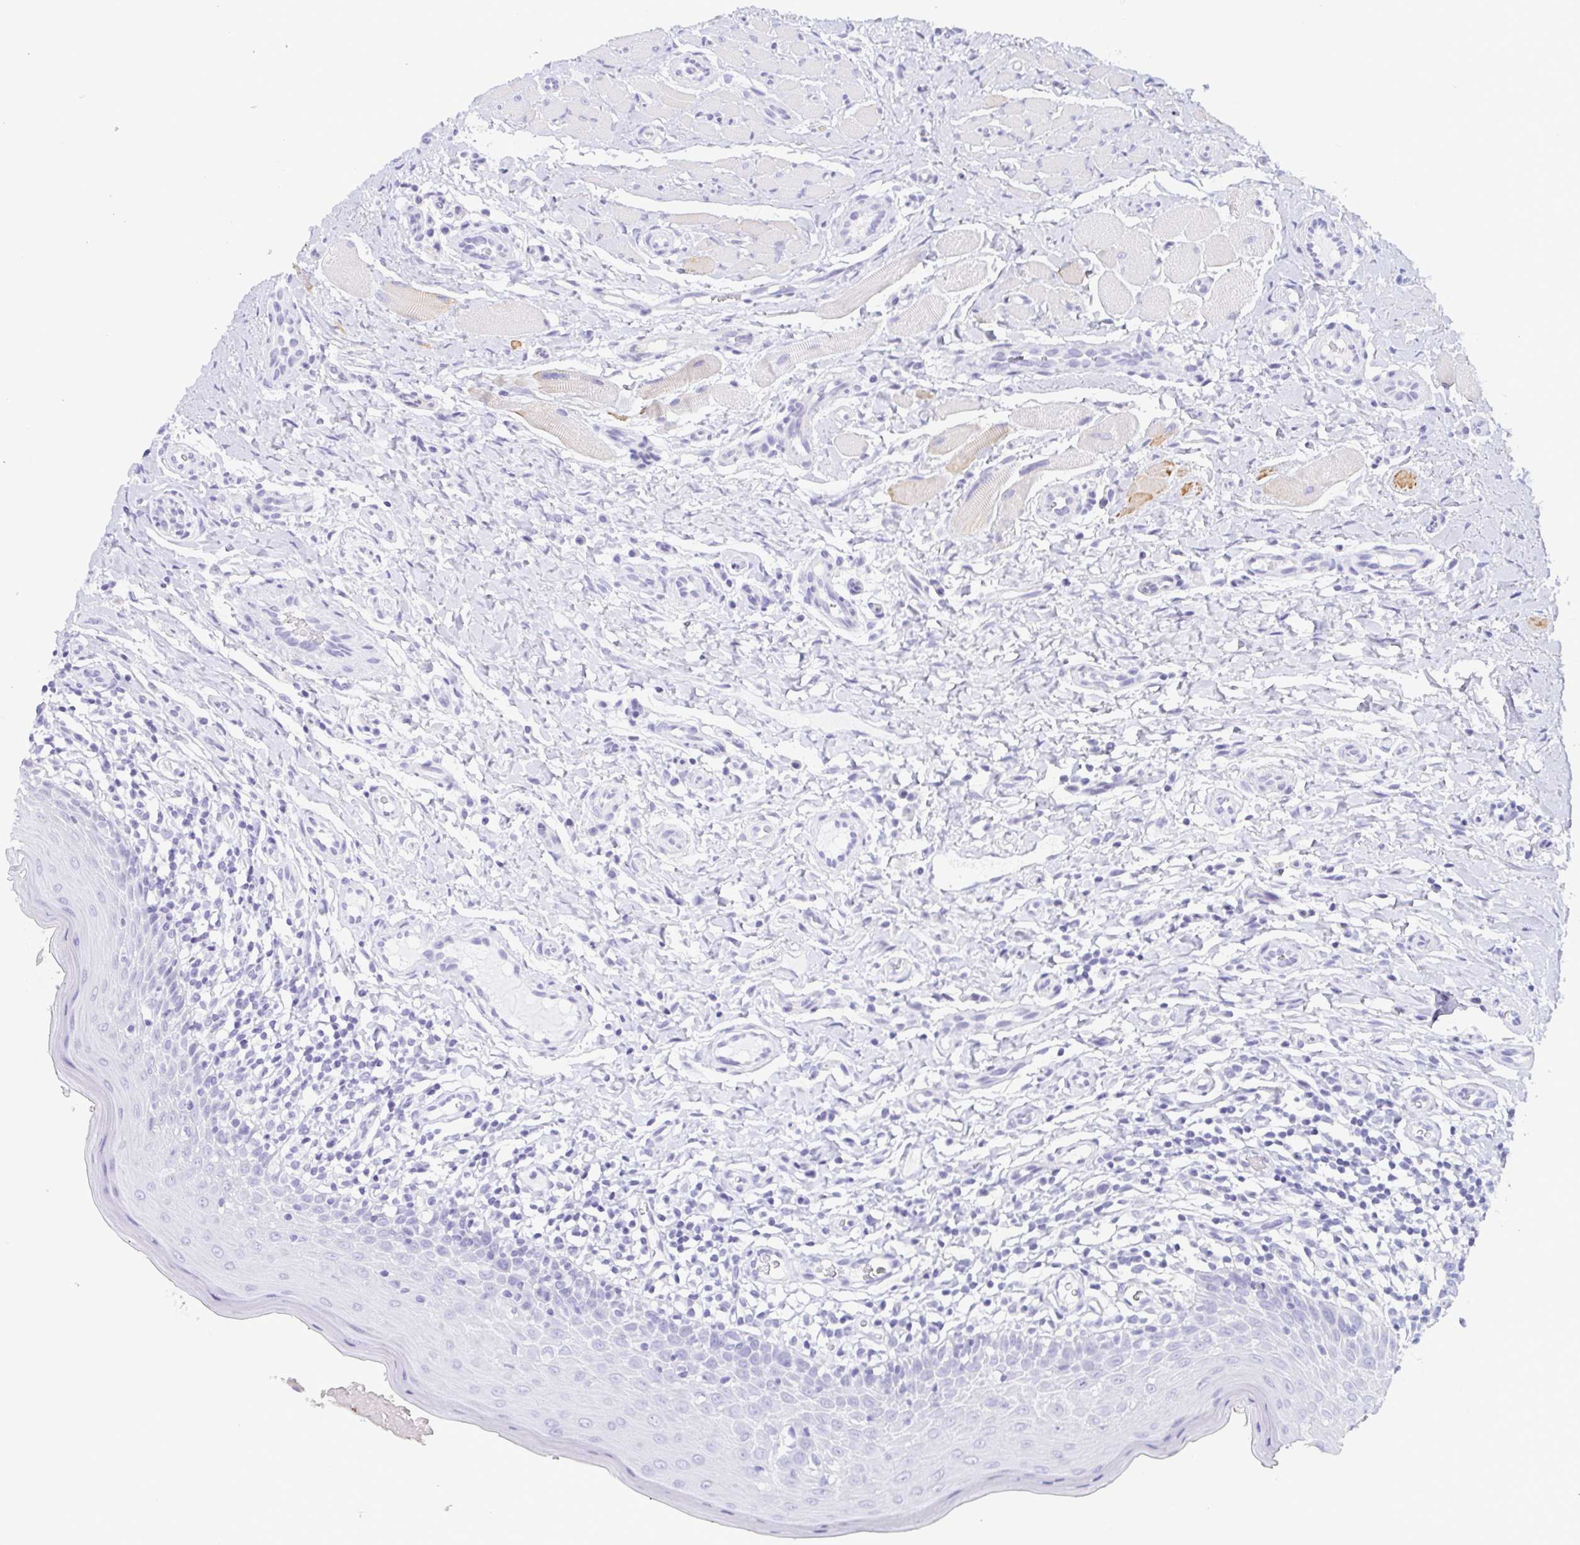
{"staining": {"intensity": "negative", "quantity": "none", "location": "none"}, "tissue": "oral mucosa", "cell_type": "Squamous epithelial cells", "image_type": "normal", "snomed": [{"axis": "morphology", "description": "Normal tissue, NOS"}, {"axis": "topography", "description": "Oral tissue"}, {"axis": "topography", "description": "Tounge, NOS"}], "caption": "Human oral mucosa stained for a protein using IHC shows no positivity in squamous epithelial cells.", "gene": "PRR27", "patient": {"sex": "female", "age": 58}}